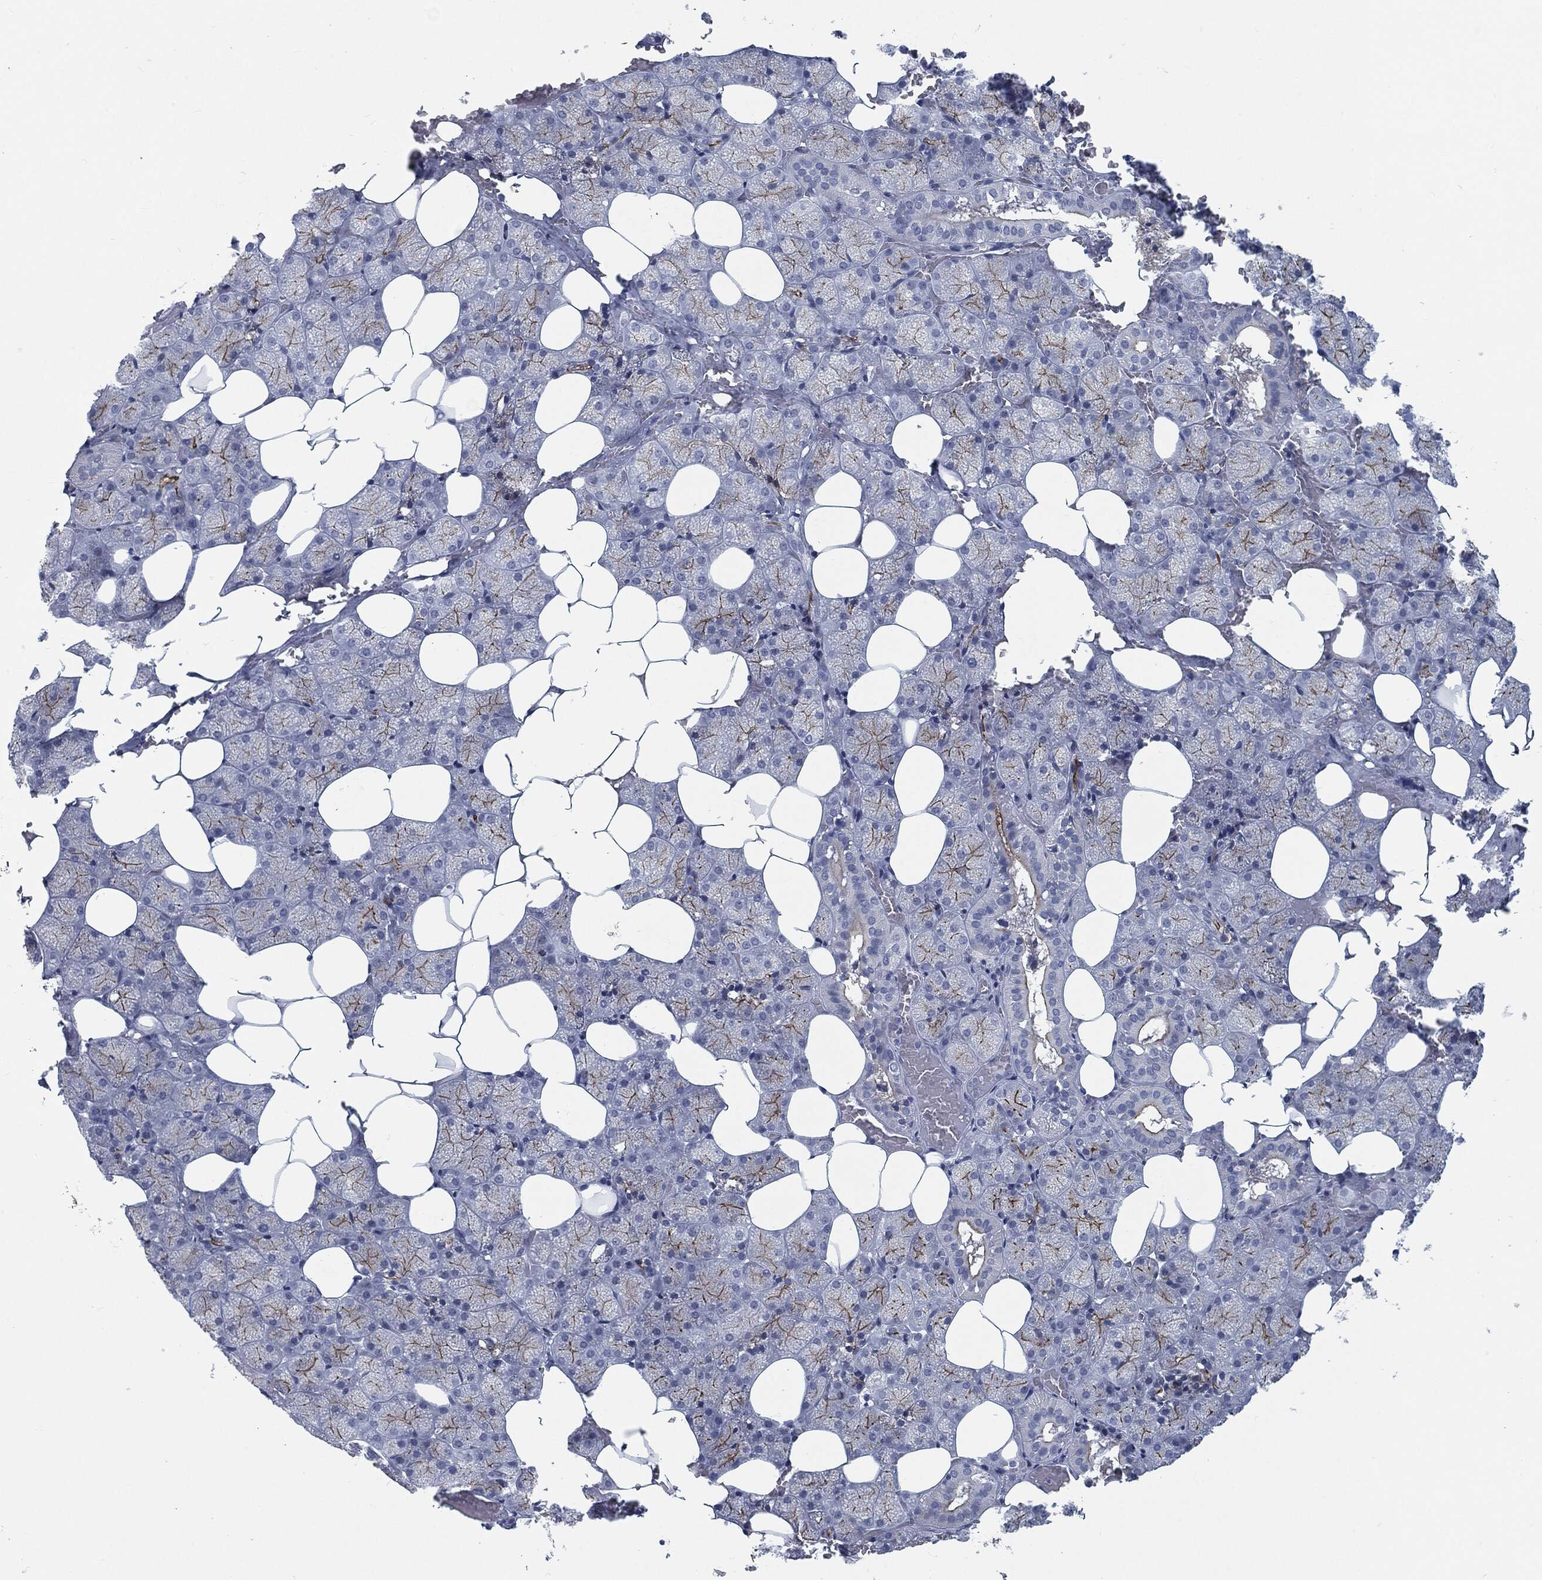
{"staining": {"intensity": "strong", "quantity": "25%-75%", "location": "cytoplasmic/membranous"}, "tissue": "salivary gland", "cell_type": "Glandular cells", "image_type": "normal", "snomed": [{"axis": "morphology", "description": "Normal tissue, NOS"}, {"axis": "topography", "description": "Salivary gland"}], "caption": "IHC image of benign salivary gland: salivary gland stained using immunohistochemistry (IHC) demonstrates high levels of strong protein expression localized specifically in the cytoplasmic/membranous of glandular cells, appearing as a cytoplasmic/membranous brown color.", "gene": "PROM1", "patient": {"sex": "male", "age": 38}}